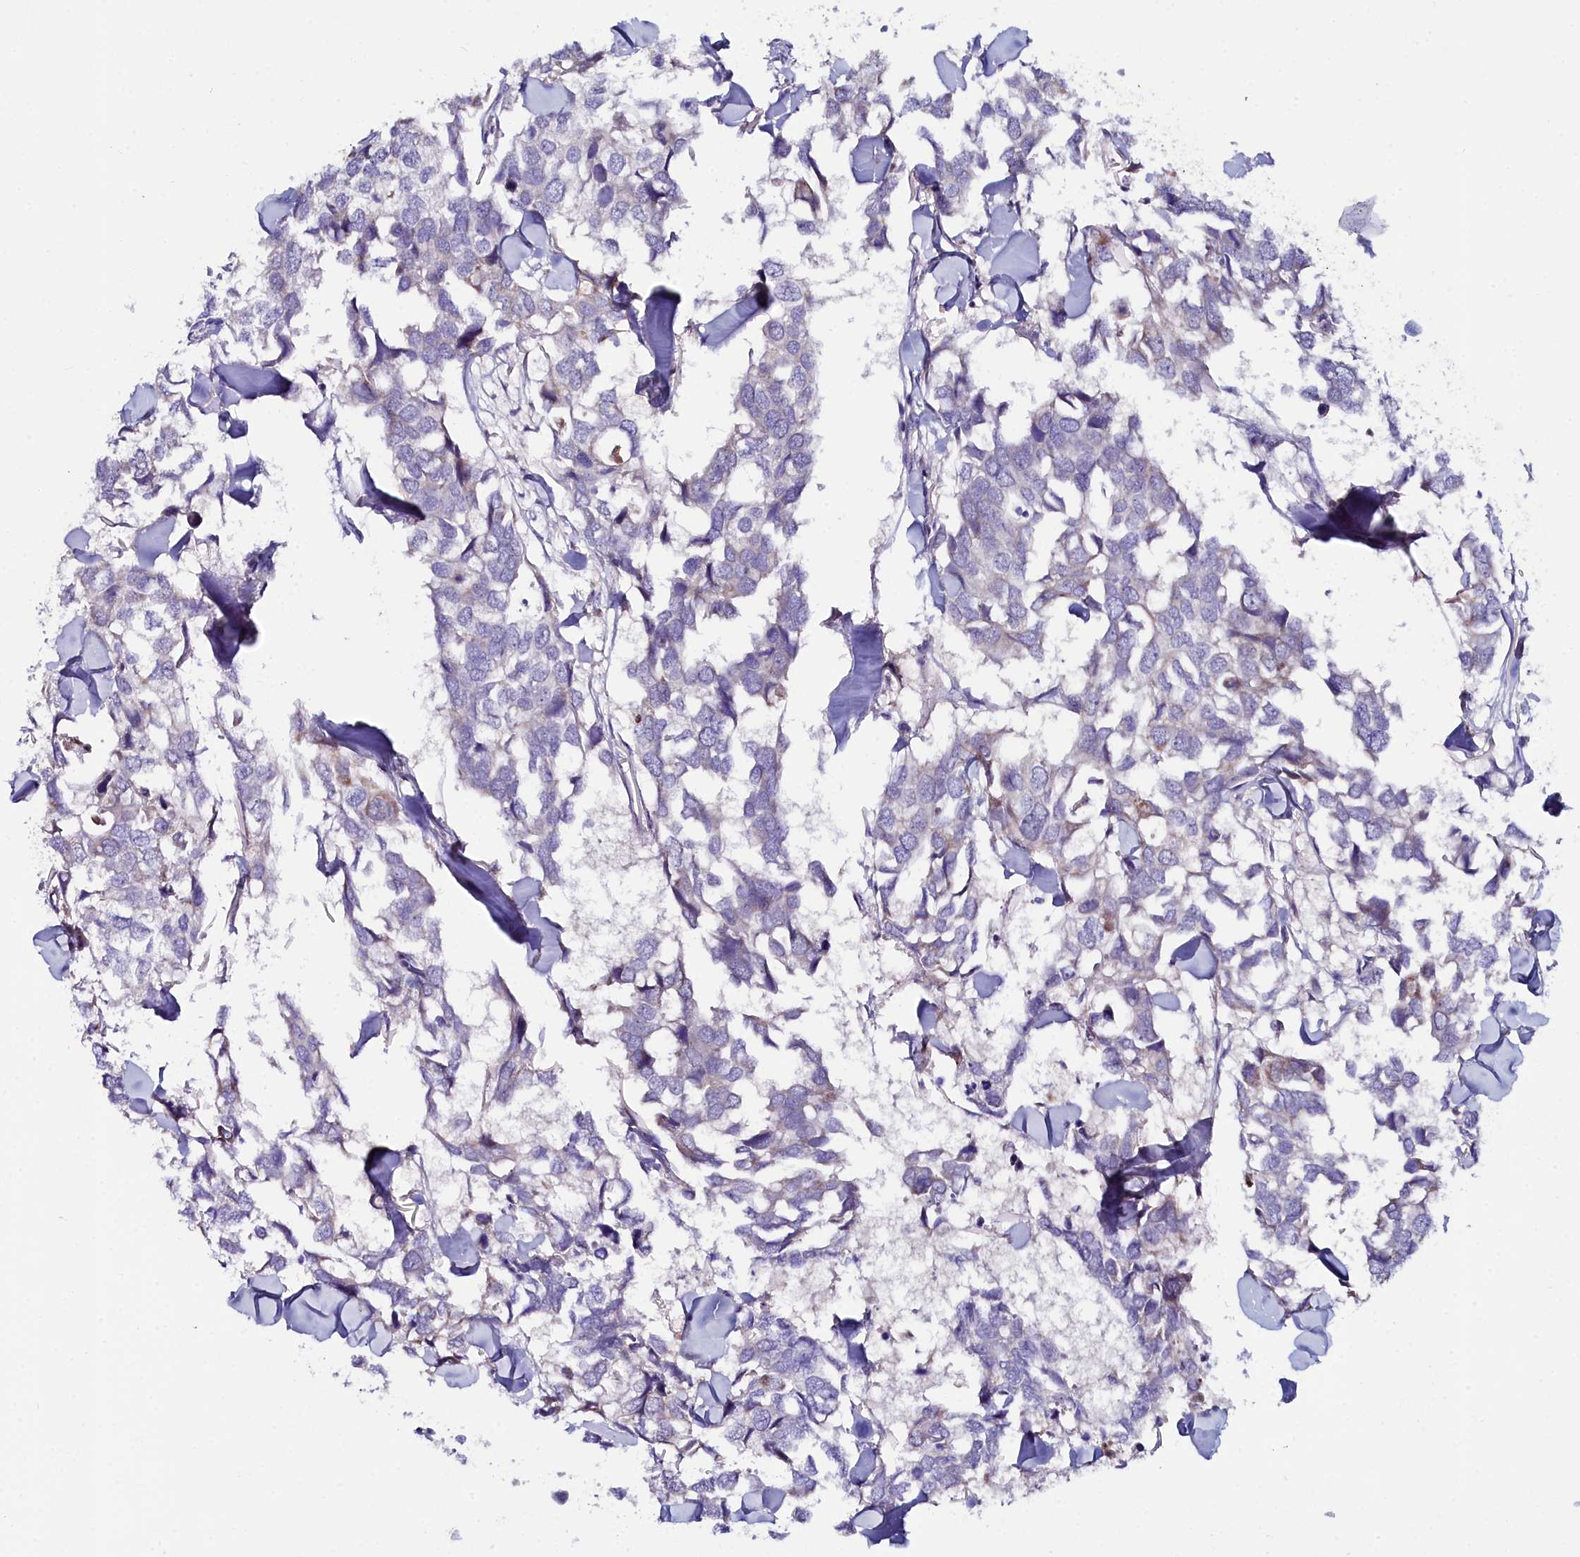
{"staining": {"intensity": "negative", "quantity": "none", "location": "none"}, "tissue": "breast cancer", "cell_type": "Tumor cells", "image_type": "cancer", "snomed": [{"axis": "morphology", "description": "Duct carcinoma"}, {"axis": "topography", "description": "Breast"}], "caption": "A high-resolution image shows immunohistochemistry (IHC) staining of breast invasive ductal carcinoma, which shows no significant staining in tumor cells. (Immunohistochemistry (ihc), brightfield microscopy, high magnification).", "gene": "SLC49A3", "patient": {"sex": "female", "age": 83}}